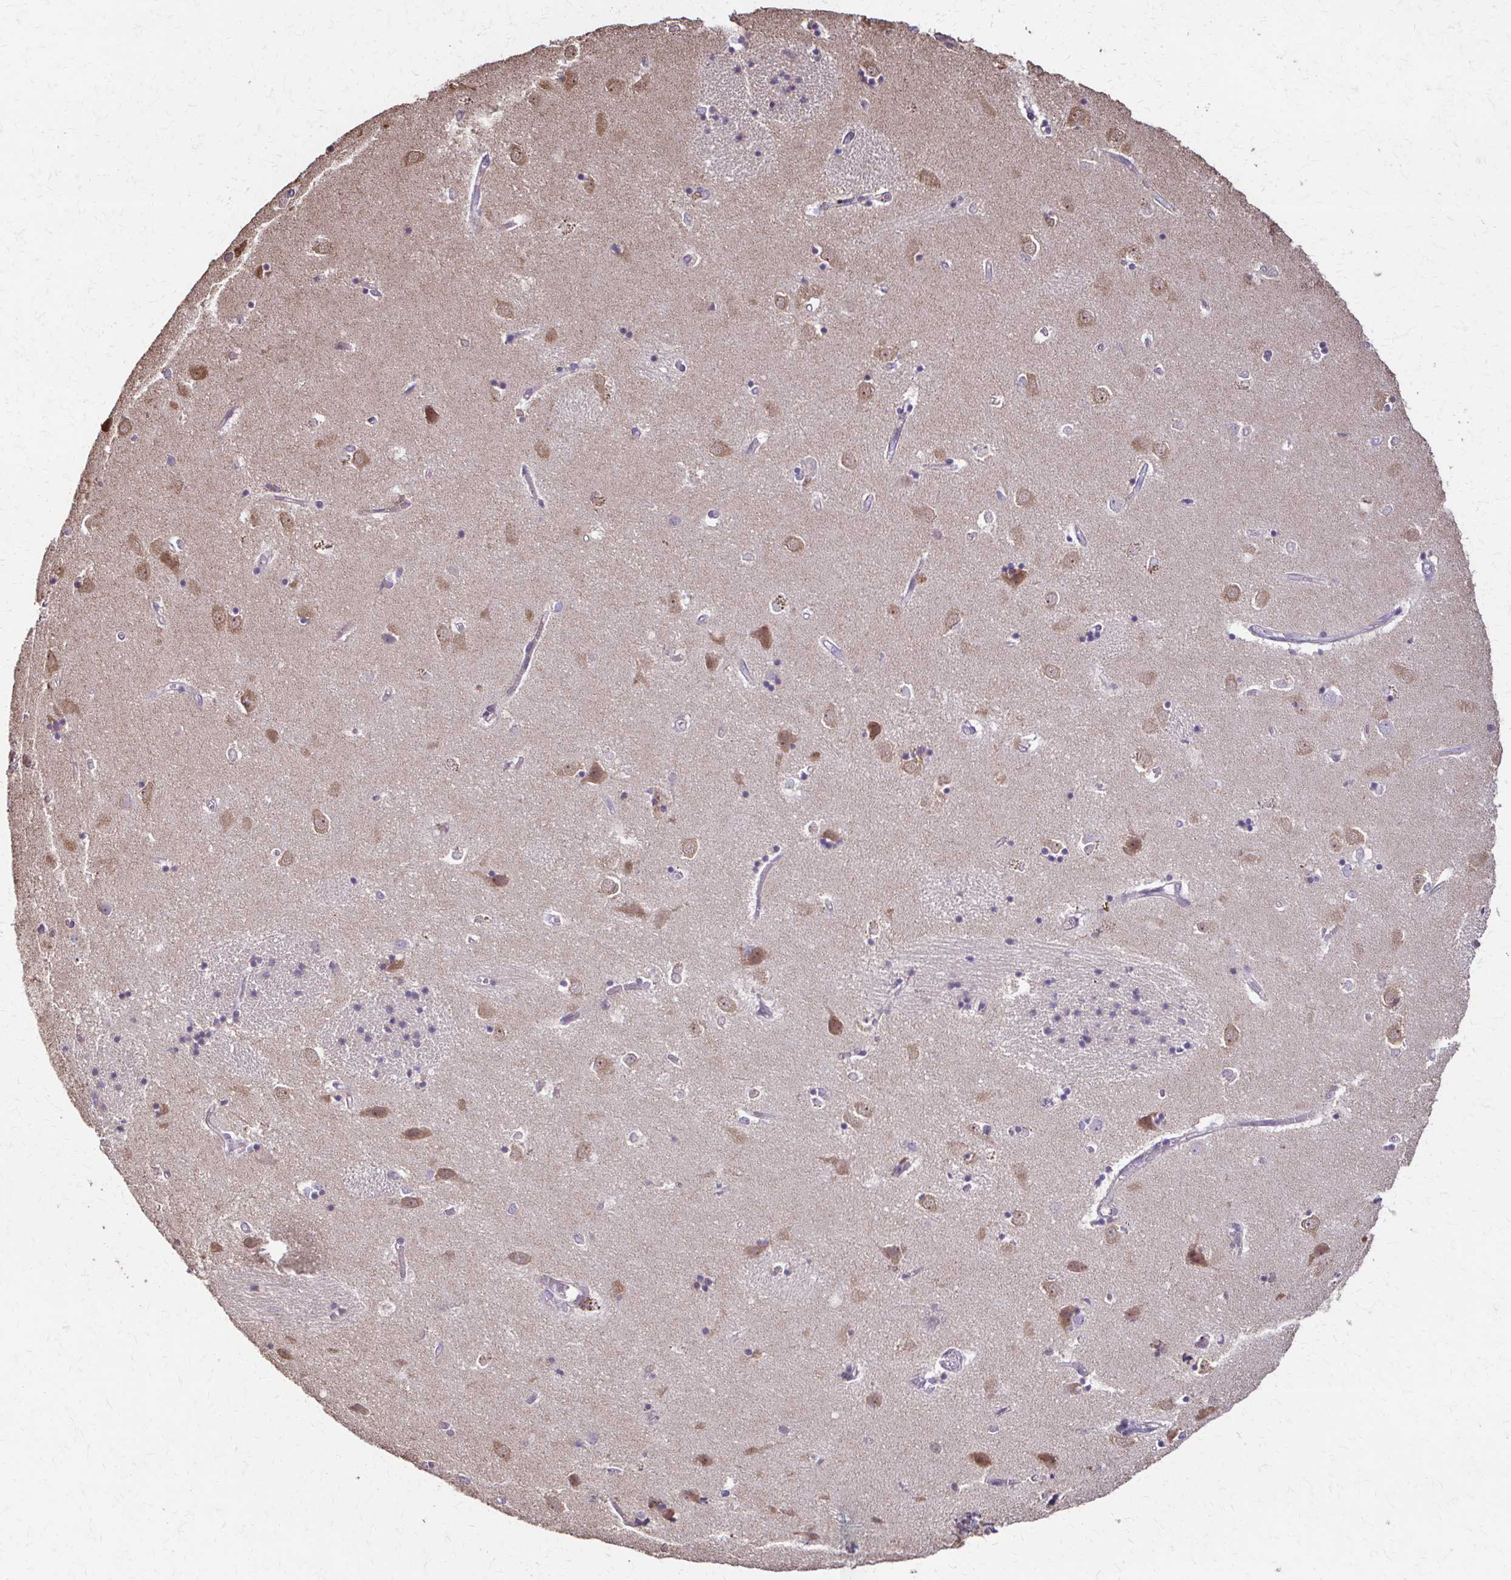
{"staining": {"intensity": "negative", "quantity": "none", "location": "none"}, "tissue": "caudate", "cell_type": "Glial cells", "image_type": "normal", "snomed": [{"axis": "morphology", "description": "Normal tissue, NOS"}, {"axis": "topography", "description": "Lateral ventricle wall"}], "caption": "This histopathology image is of benign caudate stained with immunohistochemistry to label a protein in brown with the nuclei are counter-stained blue. There is no staining in glial cells.", "gene": "IL18BP", "patient": {"sex": "male", "age": 54}}